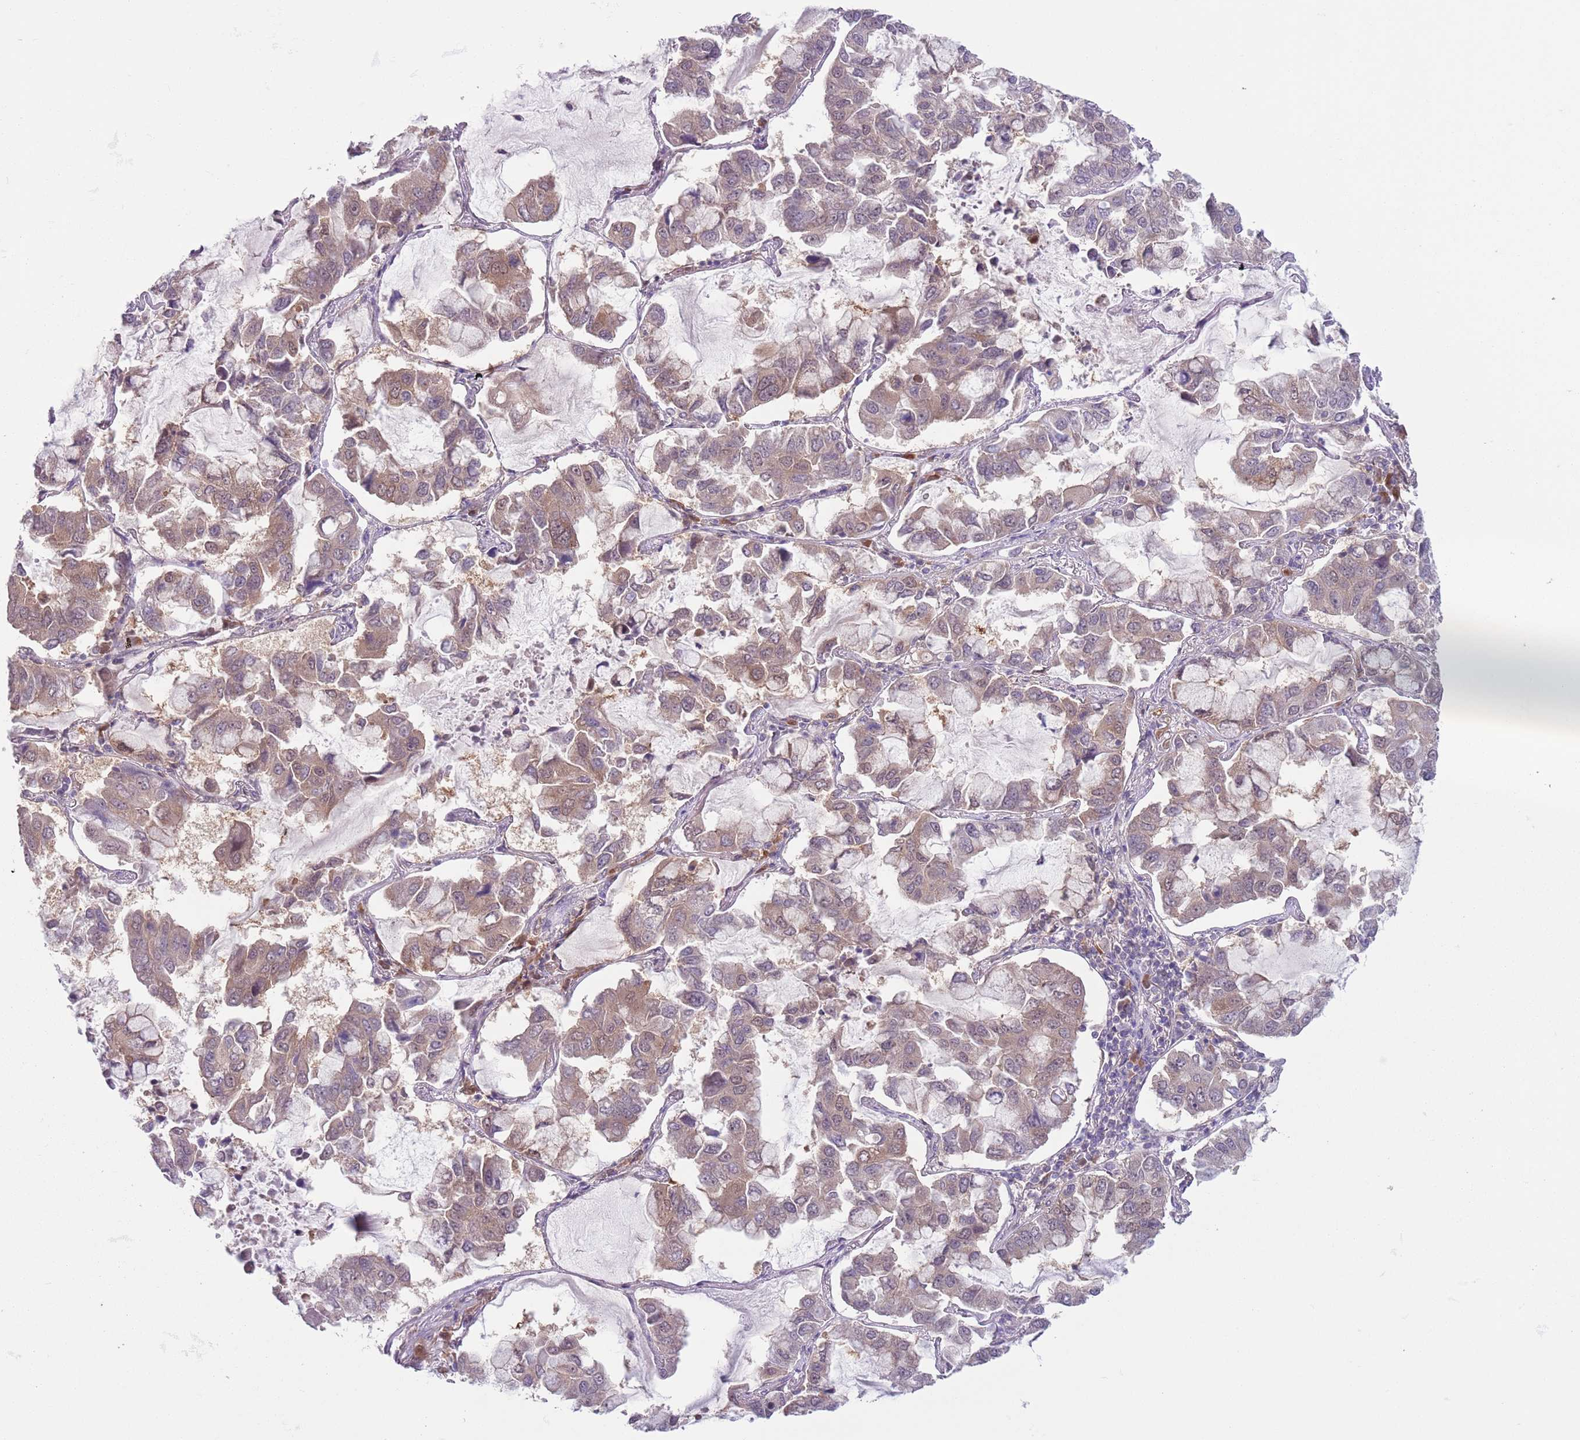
{"staining": {"intensity": "weak", "quantity": "25%-75%", "location": "cytoplasmic/membranous"}, "tissue": "lung cancer", "cell_type": "Tumor cells", "image_type": "cancer", "snomed": [{"axis": "morphology", "description": "Adenocarcinoma, NOS"}, {"axis": "topography", "description": "Lung"}], "caption": "IHC (DAB (3,3'-diaminobenzidine)) staining of human lung cancer demonstrates weak cytoplasmic/membranous protein expression in about 25%-75% of tumor cells.", "gene": "COPE", "patient": {"sex": "male", "age": 64}}